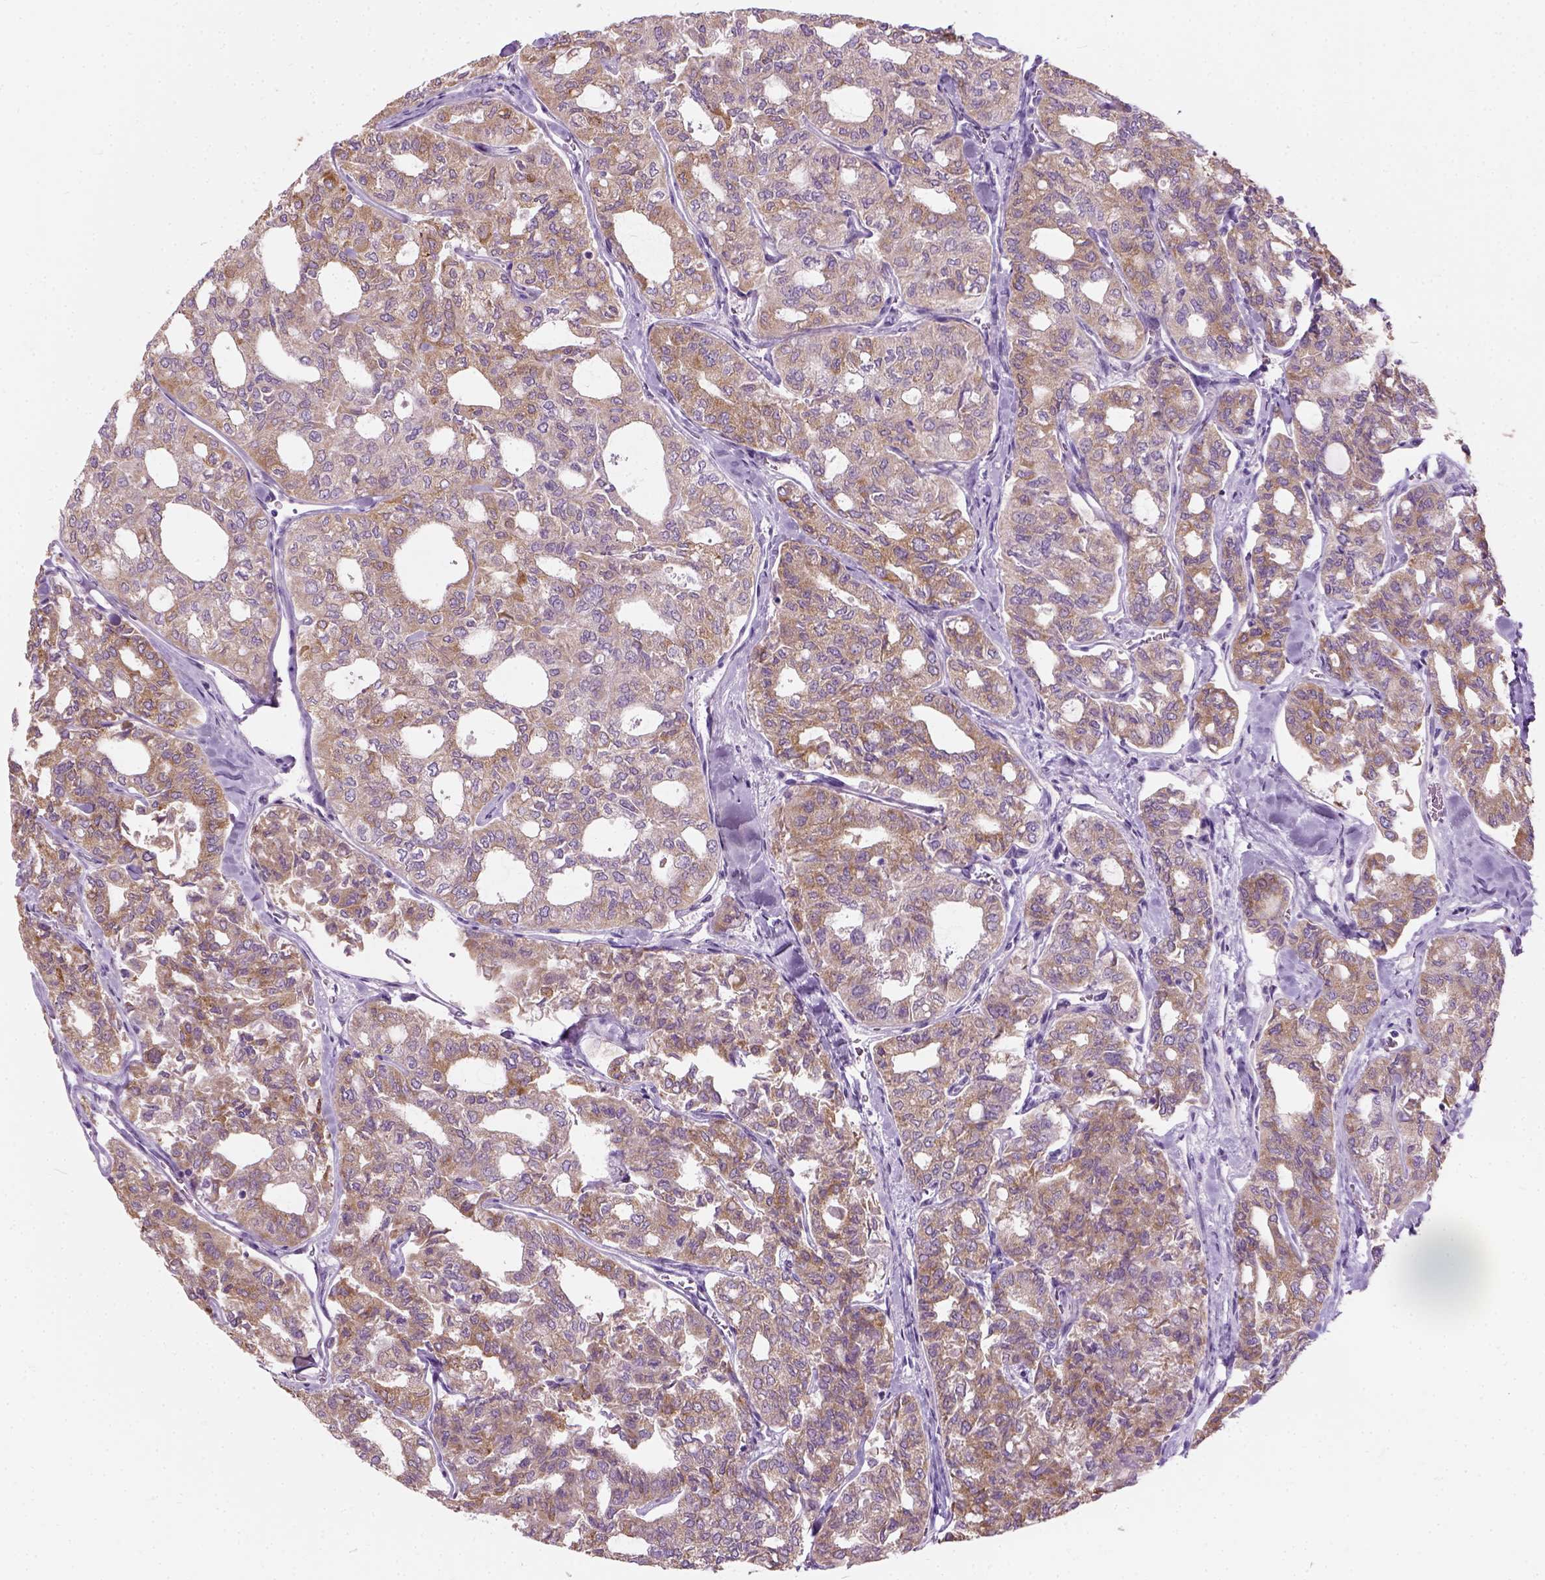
{"staining": {"intensity": "moderate", "quantity": "25%-75%", "location": "cytoplasmic/membranous"}, "tissue": "thyroid cancer", "cell_type": "Tumor cells", "image_type": "cancer", "snomed": [{"axis": "morphology", "description": "Follicular adenoma carcinoma, NOS"}, {"axis": "topography", "description": "Thyroid gland"}], "caption": "Thyroid cancer (follicular adenoma carcinoma) was stained to show a protein in brown. There is medium levels of moderate cytoplasmic/membranous expression in approximately 25%-75% of tumor cells. (DAB (3,3'-diaminobenzidine) IHC with brightfield microscopy, high magnification).", "gene": "TRIM72", "patient": {"sex": "male", "age": 75}}